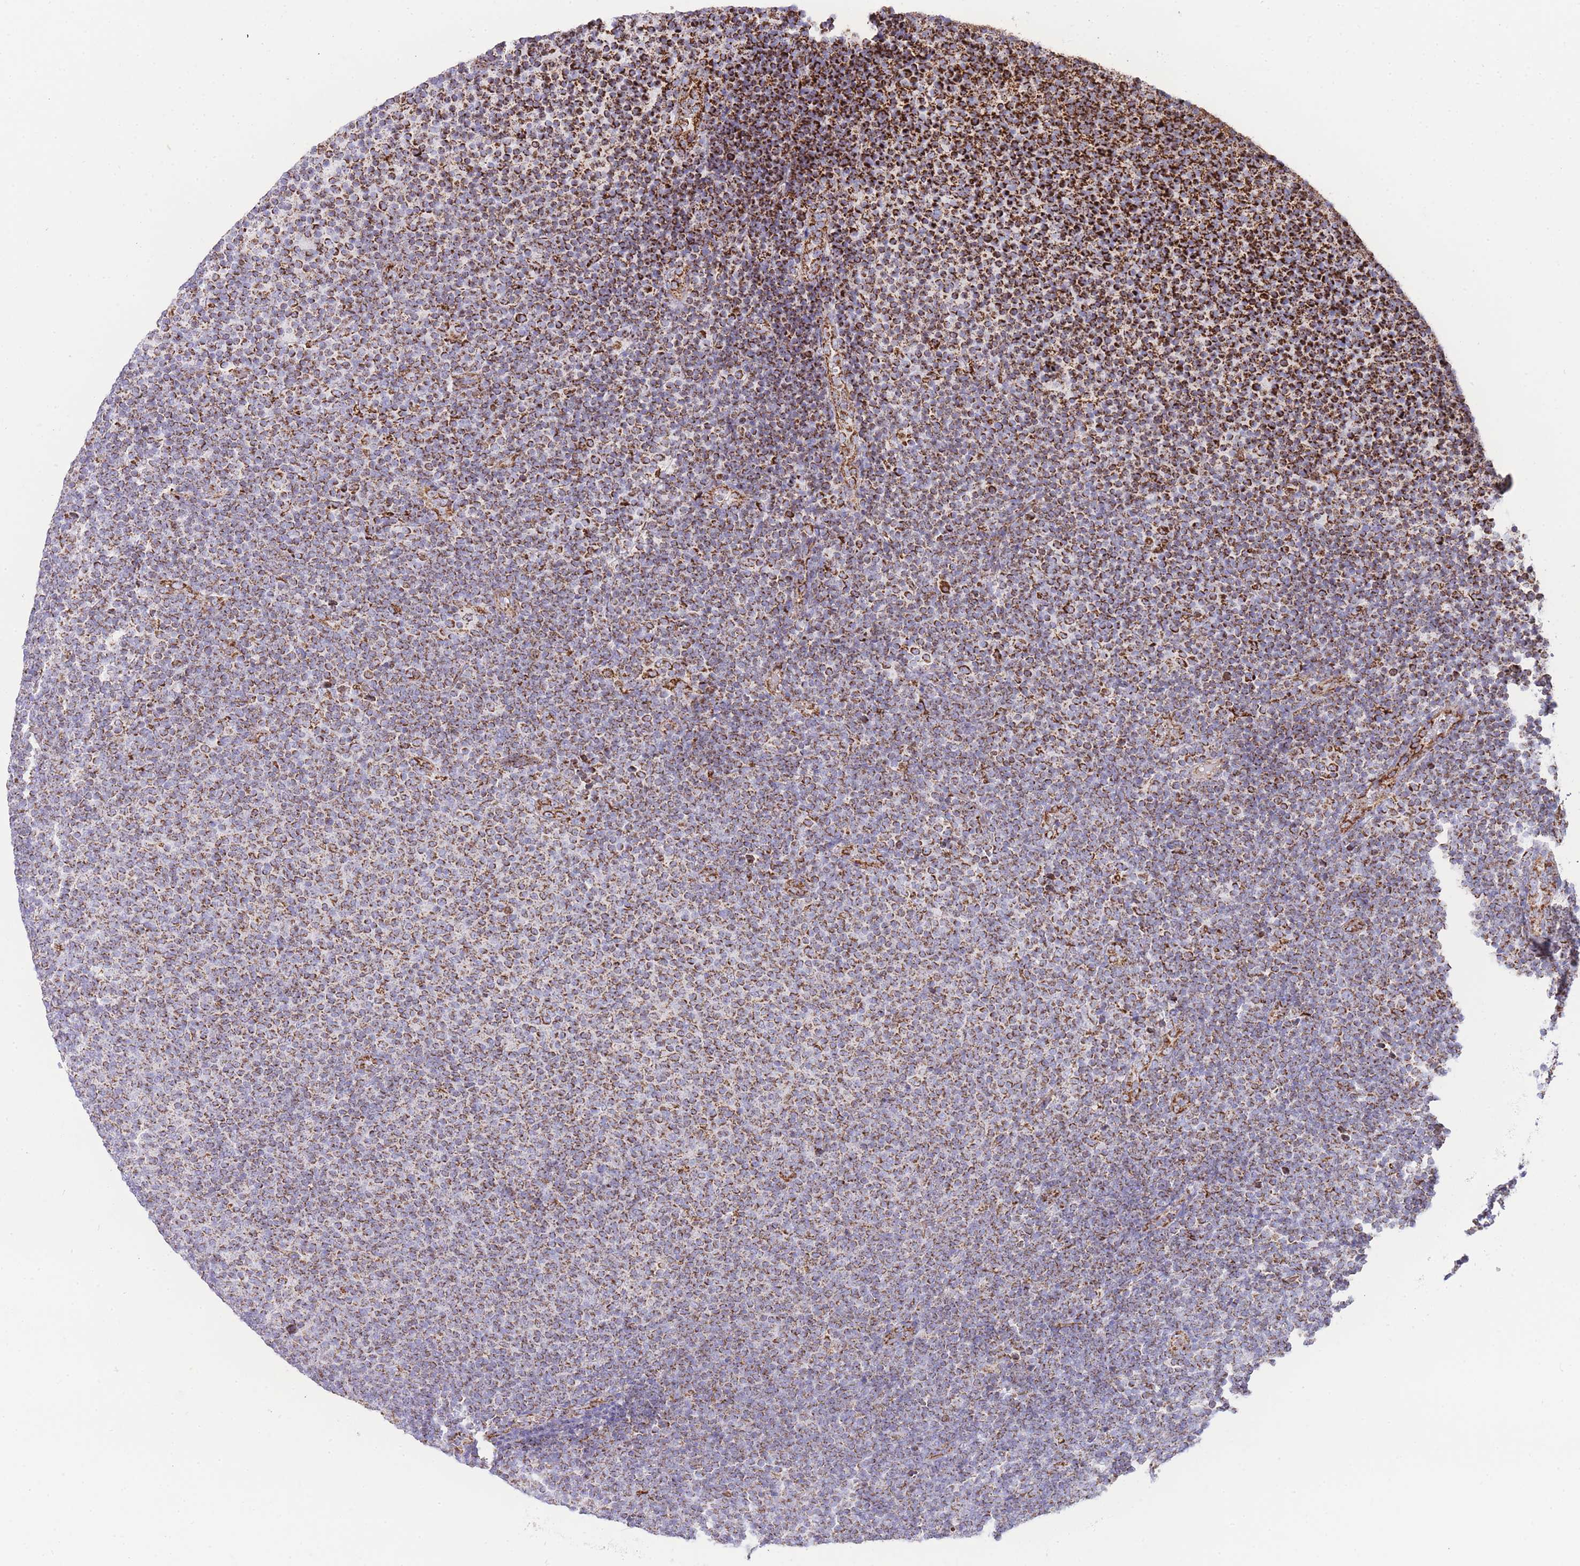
{"staining": {"intensity": "strong", "quantity": ">75%", "location": "cytoplasmic/membranous"}, "tissue": "lymphoma", "cell_type": "Tumor cells", "image_type": "cancer", "snomed": [{"axis": "morphology", "description": "Malignant lymphoma, non-Hodgkin's type, Low grade"}, {"axis": "topography", "description": "Lymph node"}], "caption": "Protein staining reveals strong cytoplasmic/membranous expression in about >75% of tumor cells in low-grade malignant lymphoma, non-Hodgkin's type. Ihc stains the protein in brown and the nuclei are stained blue.", "gene": "GSTM1", "patient": {"sex": "male", "age": 66}}